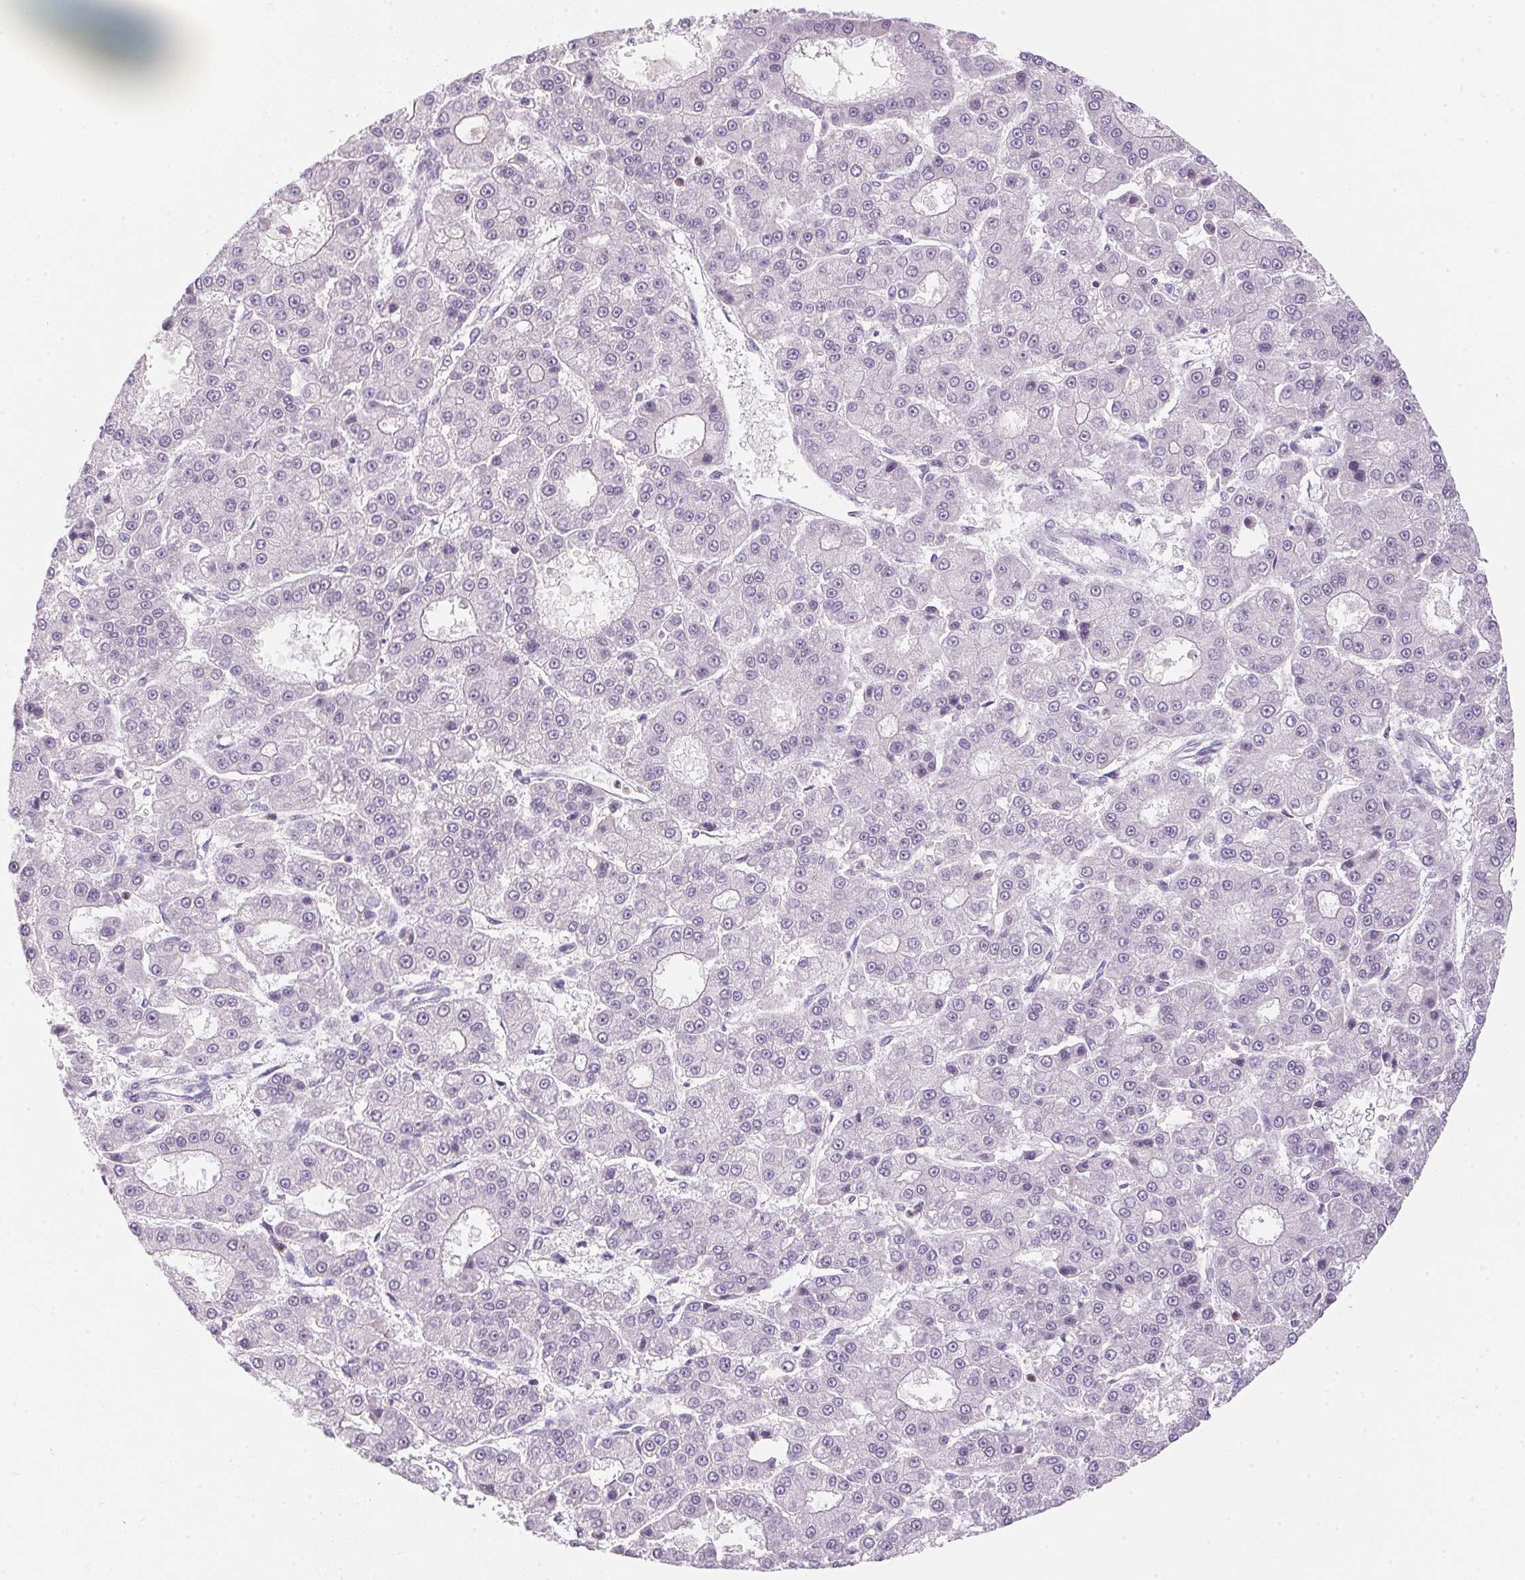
{"staining": {"intensity": "negative", "quantity": "none", "location": "none"}, "tissue": "liver cancer", "cell_type": "Tumor cells", "image_type": "cancer", "snomed": [{"axis": "morphology", "description": "Carcinoma, Hepatocellular, NOS"}, {"axis": "topography", "description": "Liver"}], "caption": "A high-resolution photomicrograph shows immunohistochemistry staining of liver cancer, which displays no significant expression in tumor cells.", "gene": "ECPAS", "patient": {"sex": "male", "age": 70}}